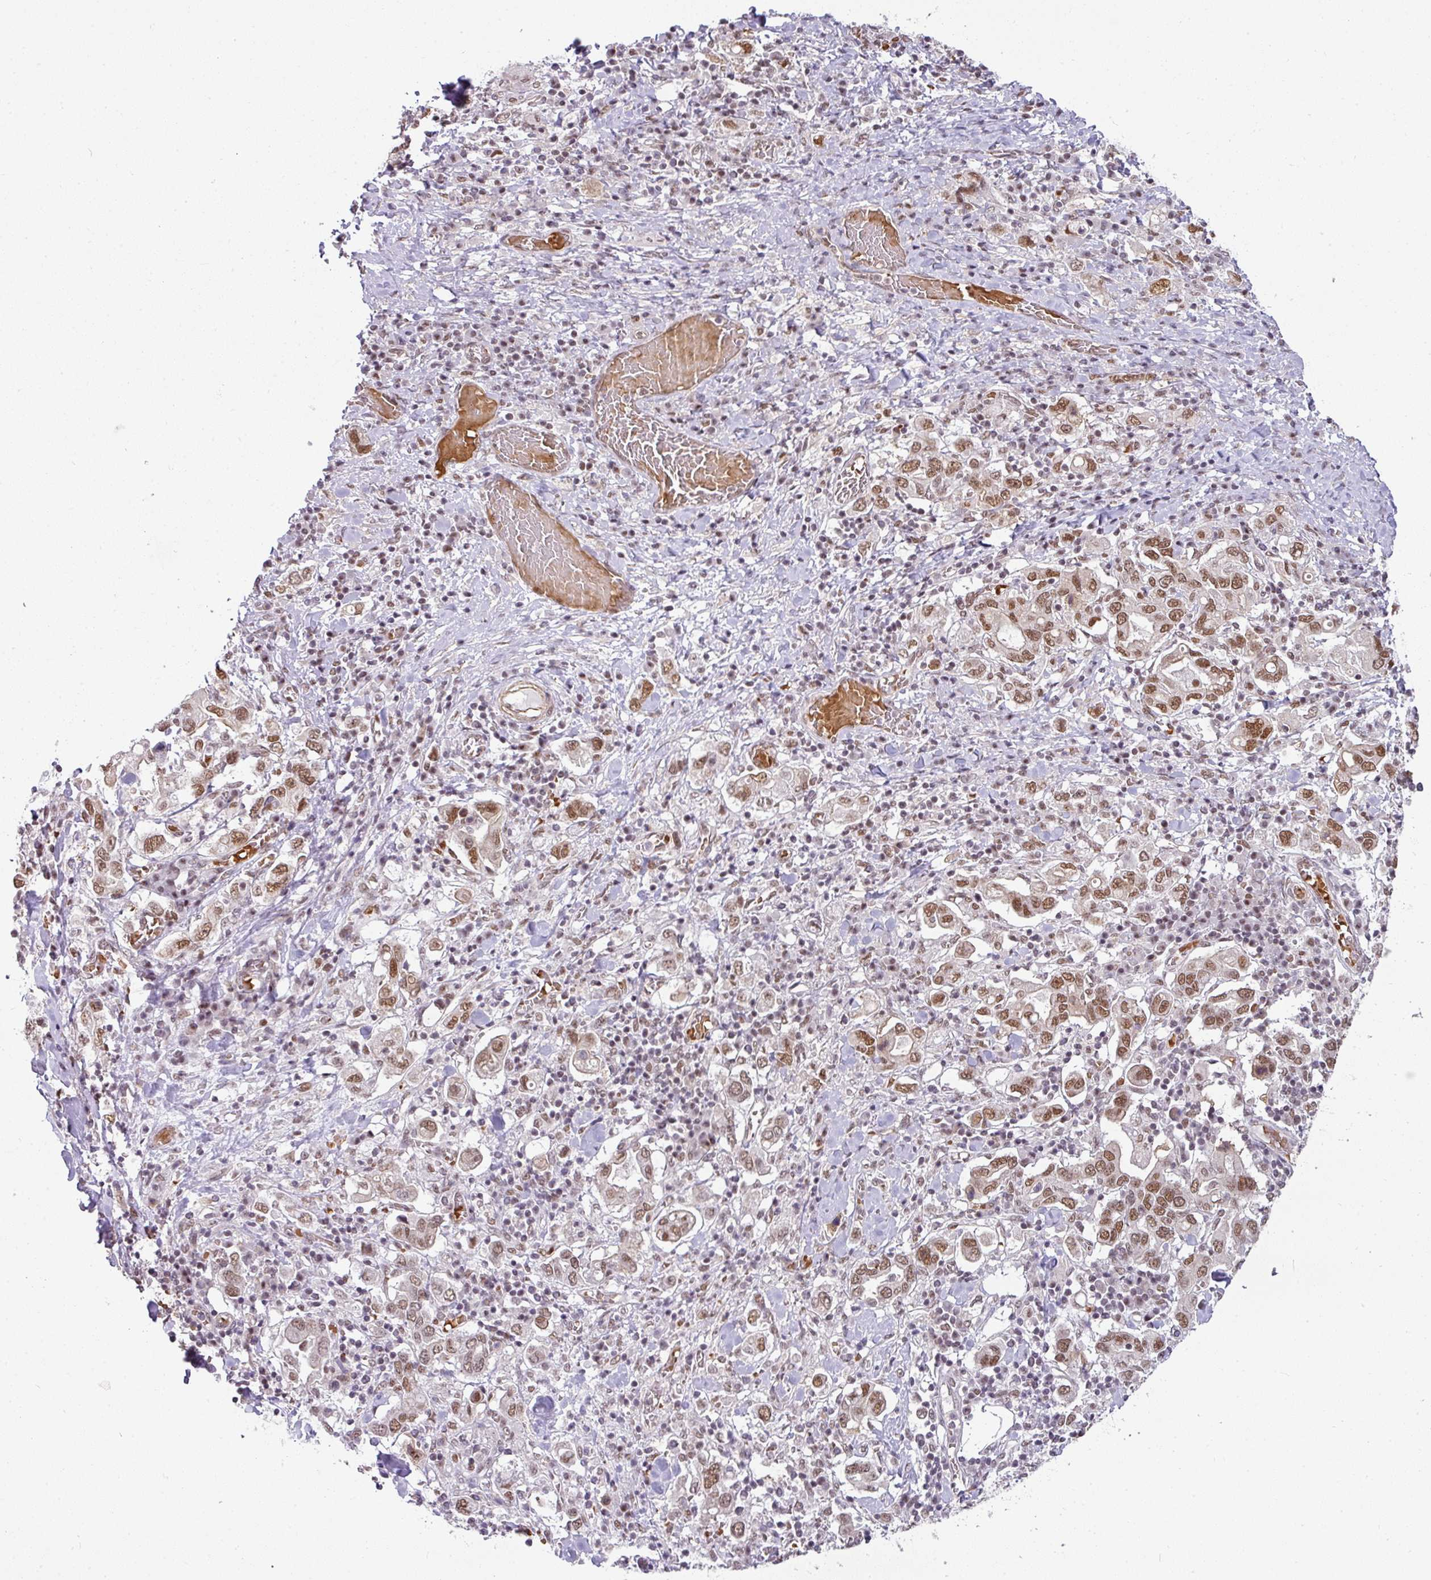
{"staining": {"intensity": "moderate", "quantity": ">75%", "location": "nuclear"}, "tissue": "stomach cancer", "cell_type": "Tumor cells", "image_type": "cancer", "snomed": [{"axis": "morphology", "description": "Adenocarcinoma, NOS"}, {"axis": "topography", "description": "Stomach, upper"}, {"axis": "topography", "description": "Stomach"}], "caption": "There is medium levels of moderate nuclear positivity in tumor cells of stomach adenocarcinoma, as demonstrated by immunohistochemical staining (brown color).", "gene": "NCOA5", "patient": {"sex": "male", "age": 62}}